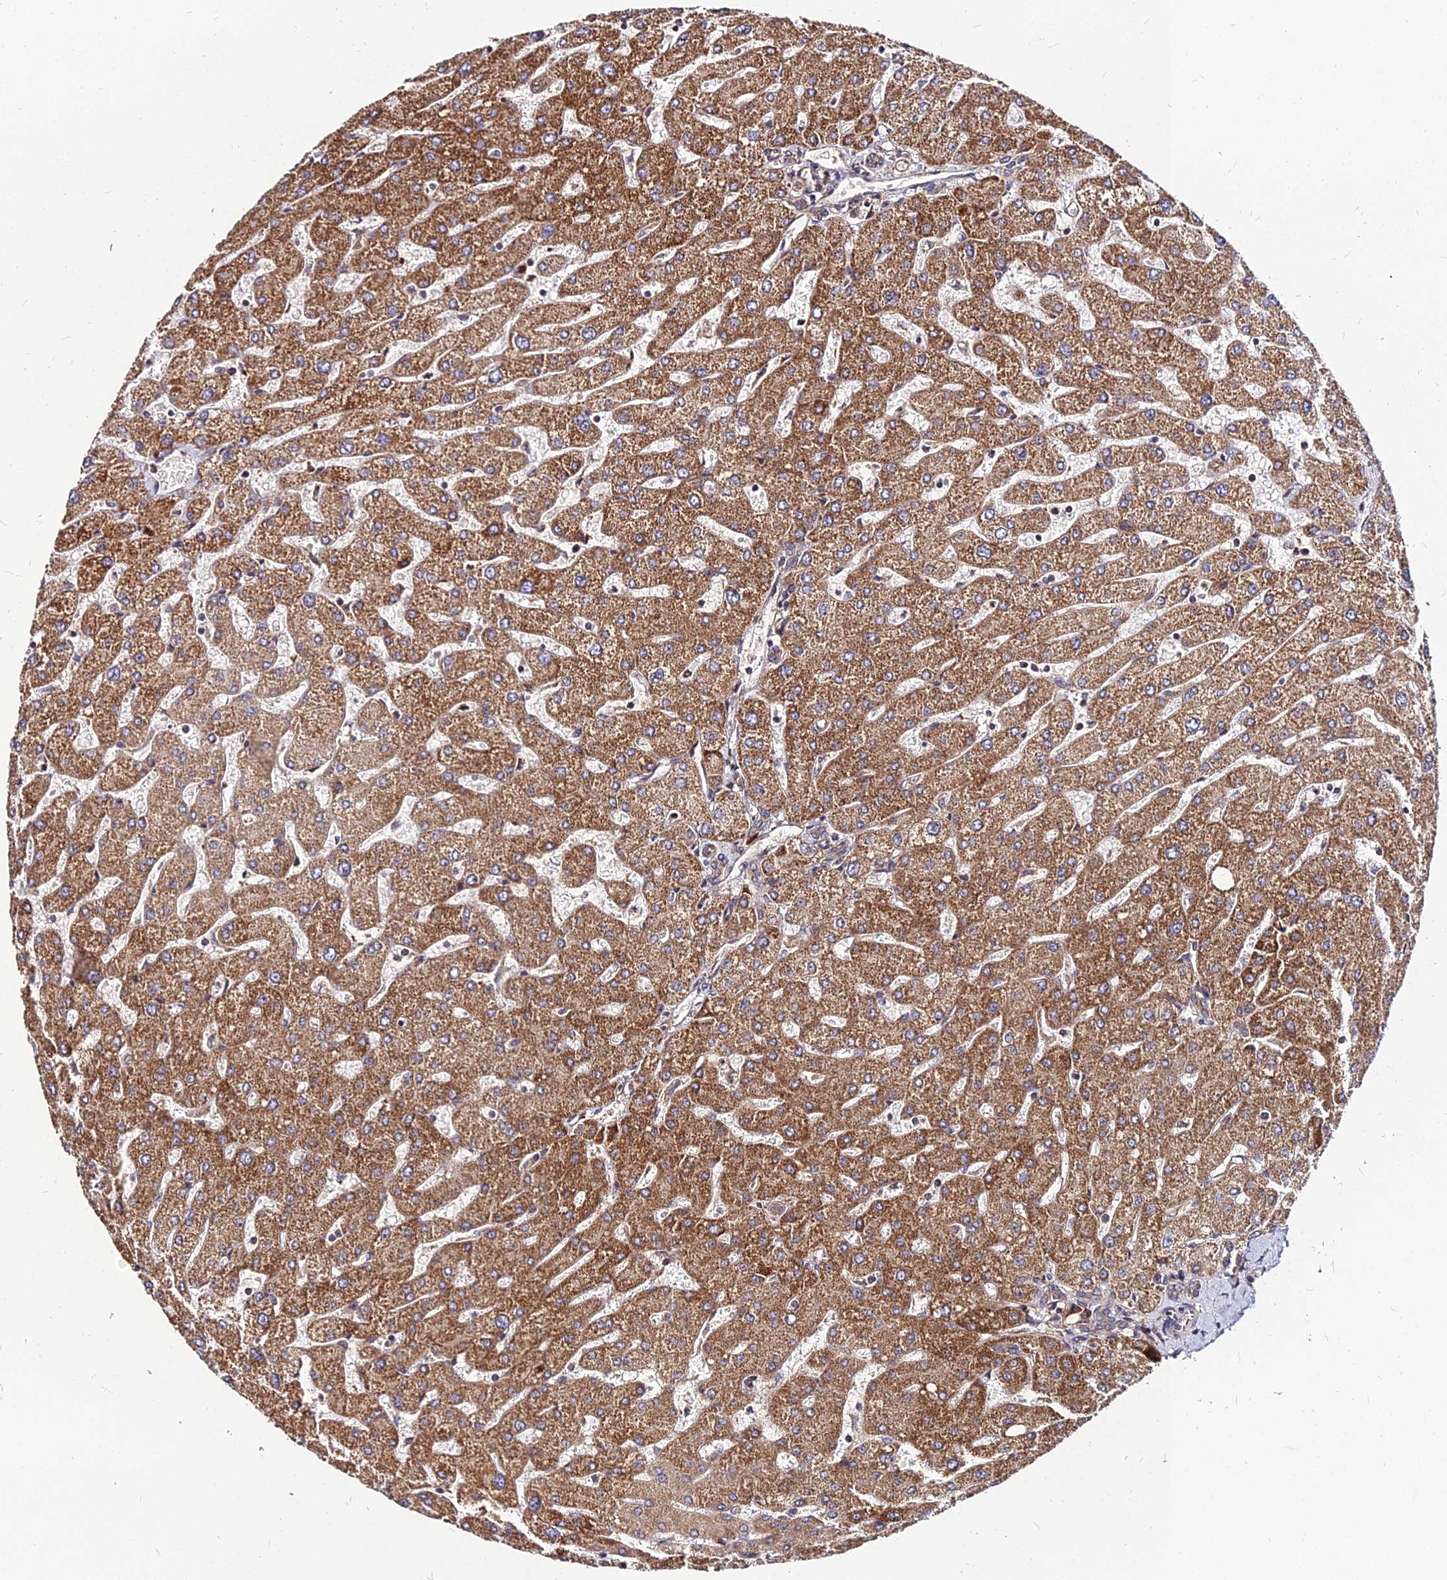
{"staining": {"intensity": "weak", "quantity": ">75%", "location": "cytoplasmic/membranous"}, "tissue": "liver", "cell_type": "Cholangiocytes", "image_type": "normal", "snomed": [{"axis": "morphology", "description": "Normal tissue, NOS"}, {"axis": "topography", "description": "Liver"}], "caption": "Benign liver was stained to show a protein in brown. There is low levels of weak cytoplasmic/membranous positivity in approximately >75% of cholangiocytes.", "gene": "PDE4D", "patient": {"sex": "male", "age": 55}}